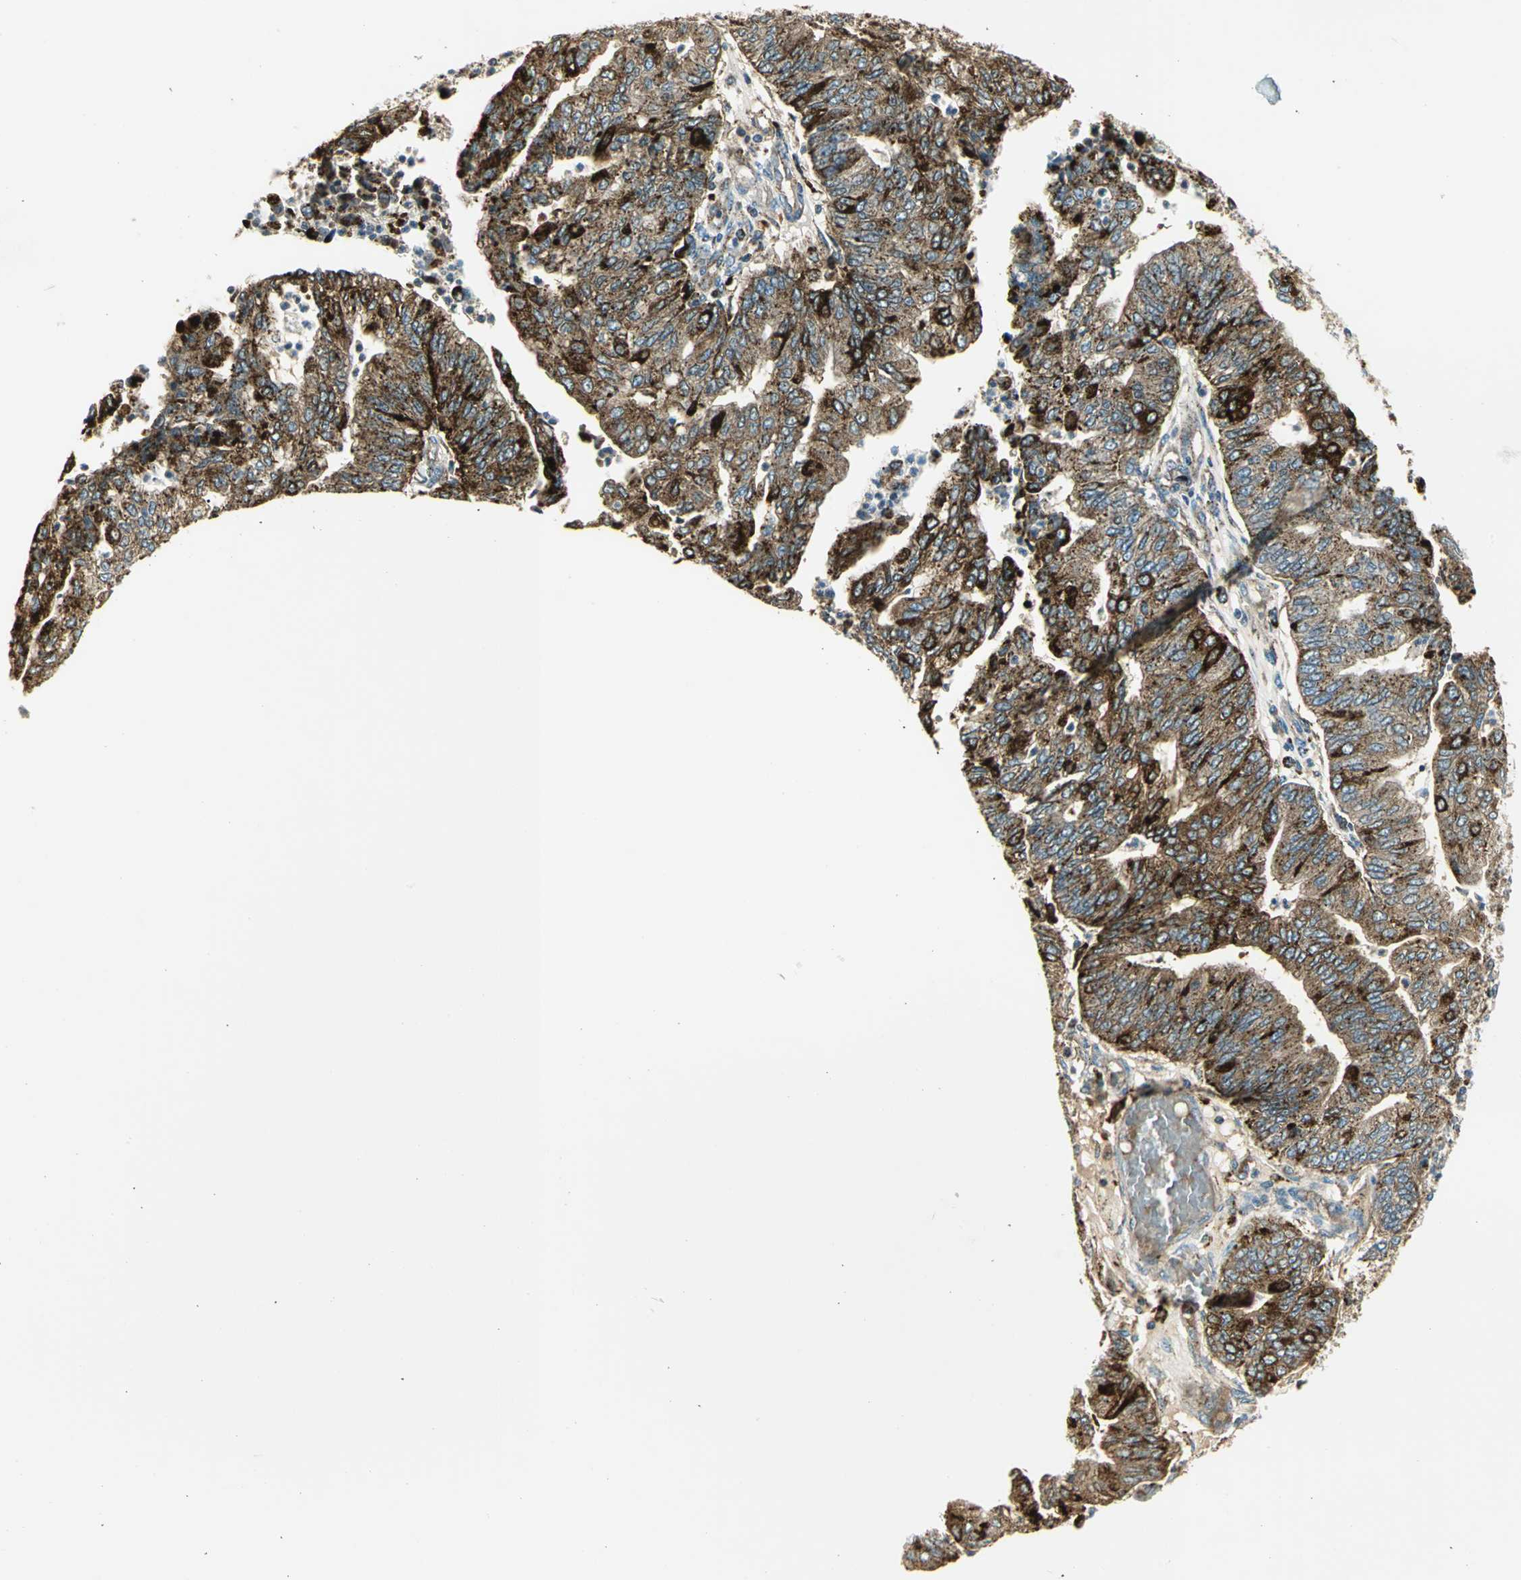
{"staining": {"intensity": "strong", "quantity": ">75%", "location": "cytoplasmic/membranous"}, "tissue": "endometrial cancer", "cell_type": "Tumor cells", "image_type": "cancer", "snomed": [{"axis": "morphology", "description": "Adenocarcinoma, NOS"}, {"axis": "topography", "description": "Endometrium"}], "caption": "A photomicrograph of adenocarcinoma (endometrial) stained for a protein reveals strong cytoplasmic/membranous brown staining in tumor cells. The protein is shown in brown color, while the nuclei are stained blue.", "gene": "ARSA", "patient": {"sex": "female", "age": 59}}